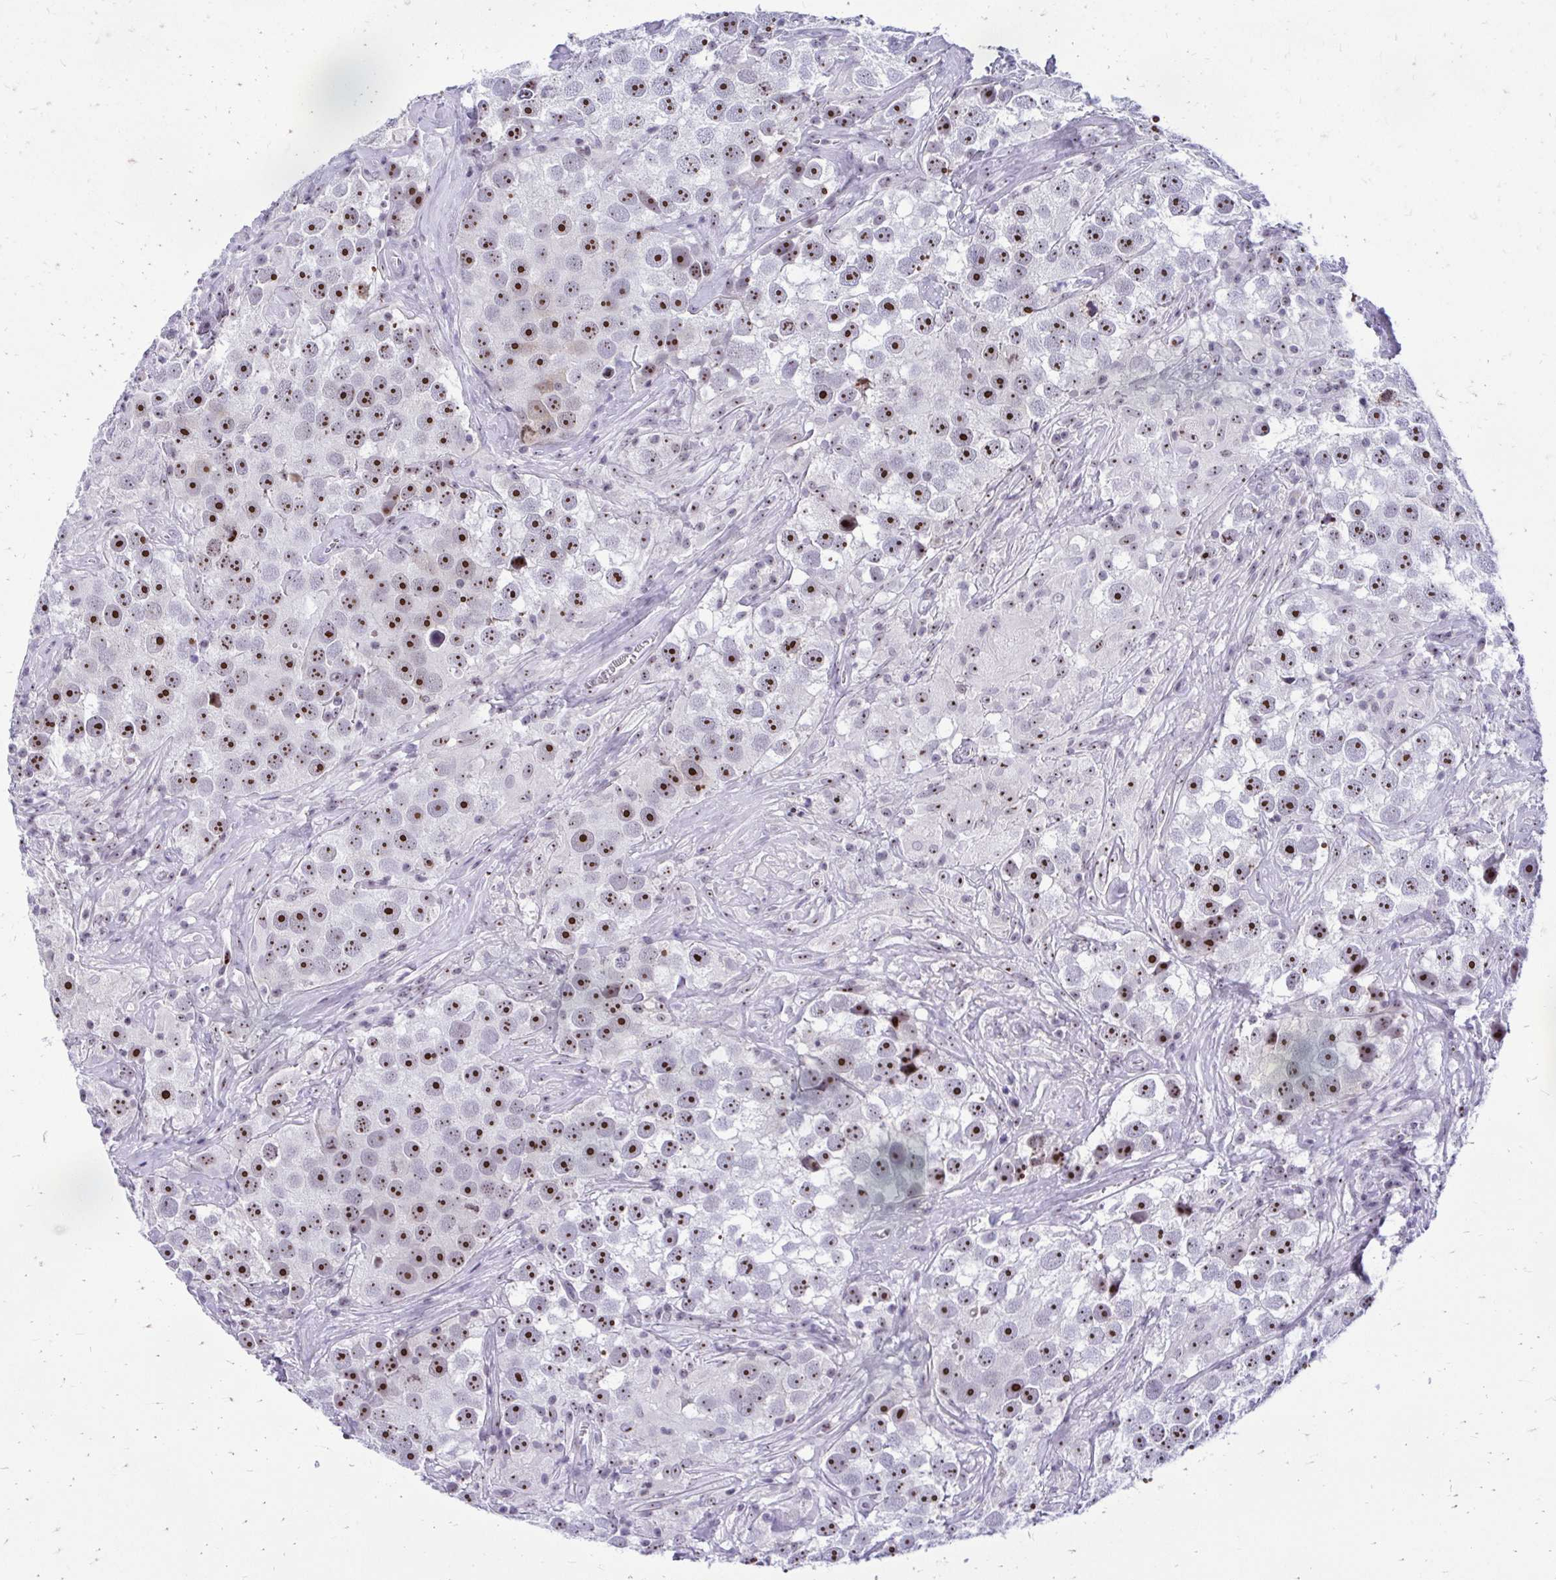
{"staining": {"intensity": "strong", "quantity": "25%-75%", "location": "nuclear"}, "tissue": "testis cancer", "cell_type": "Tumor cells", "image_type": "cancer", "snomed": [{"axis": "morphology", "description": "Seminoma, NOS"}, {"axis": "topography", "description": "Testis"}], "caption": "Tumor cells display high levels of strong nuclear expression in approximately 25%-75% of cells in testis cancer (seminoma). Using DAB (3,3'-diaminobenzidine) (brown) and hematoxylin (blue) stains, captured at high magnification using brightfield microscopy.", "gene": "NIFK", "patient": {"sex": "male", "age": 49}}